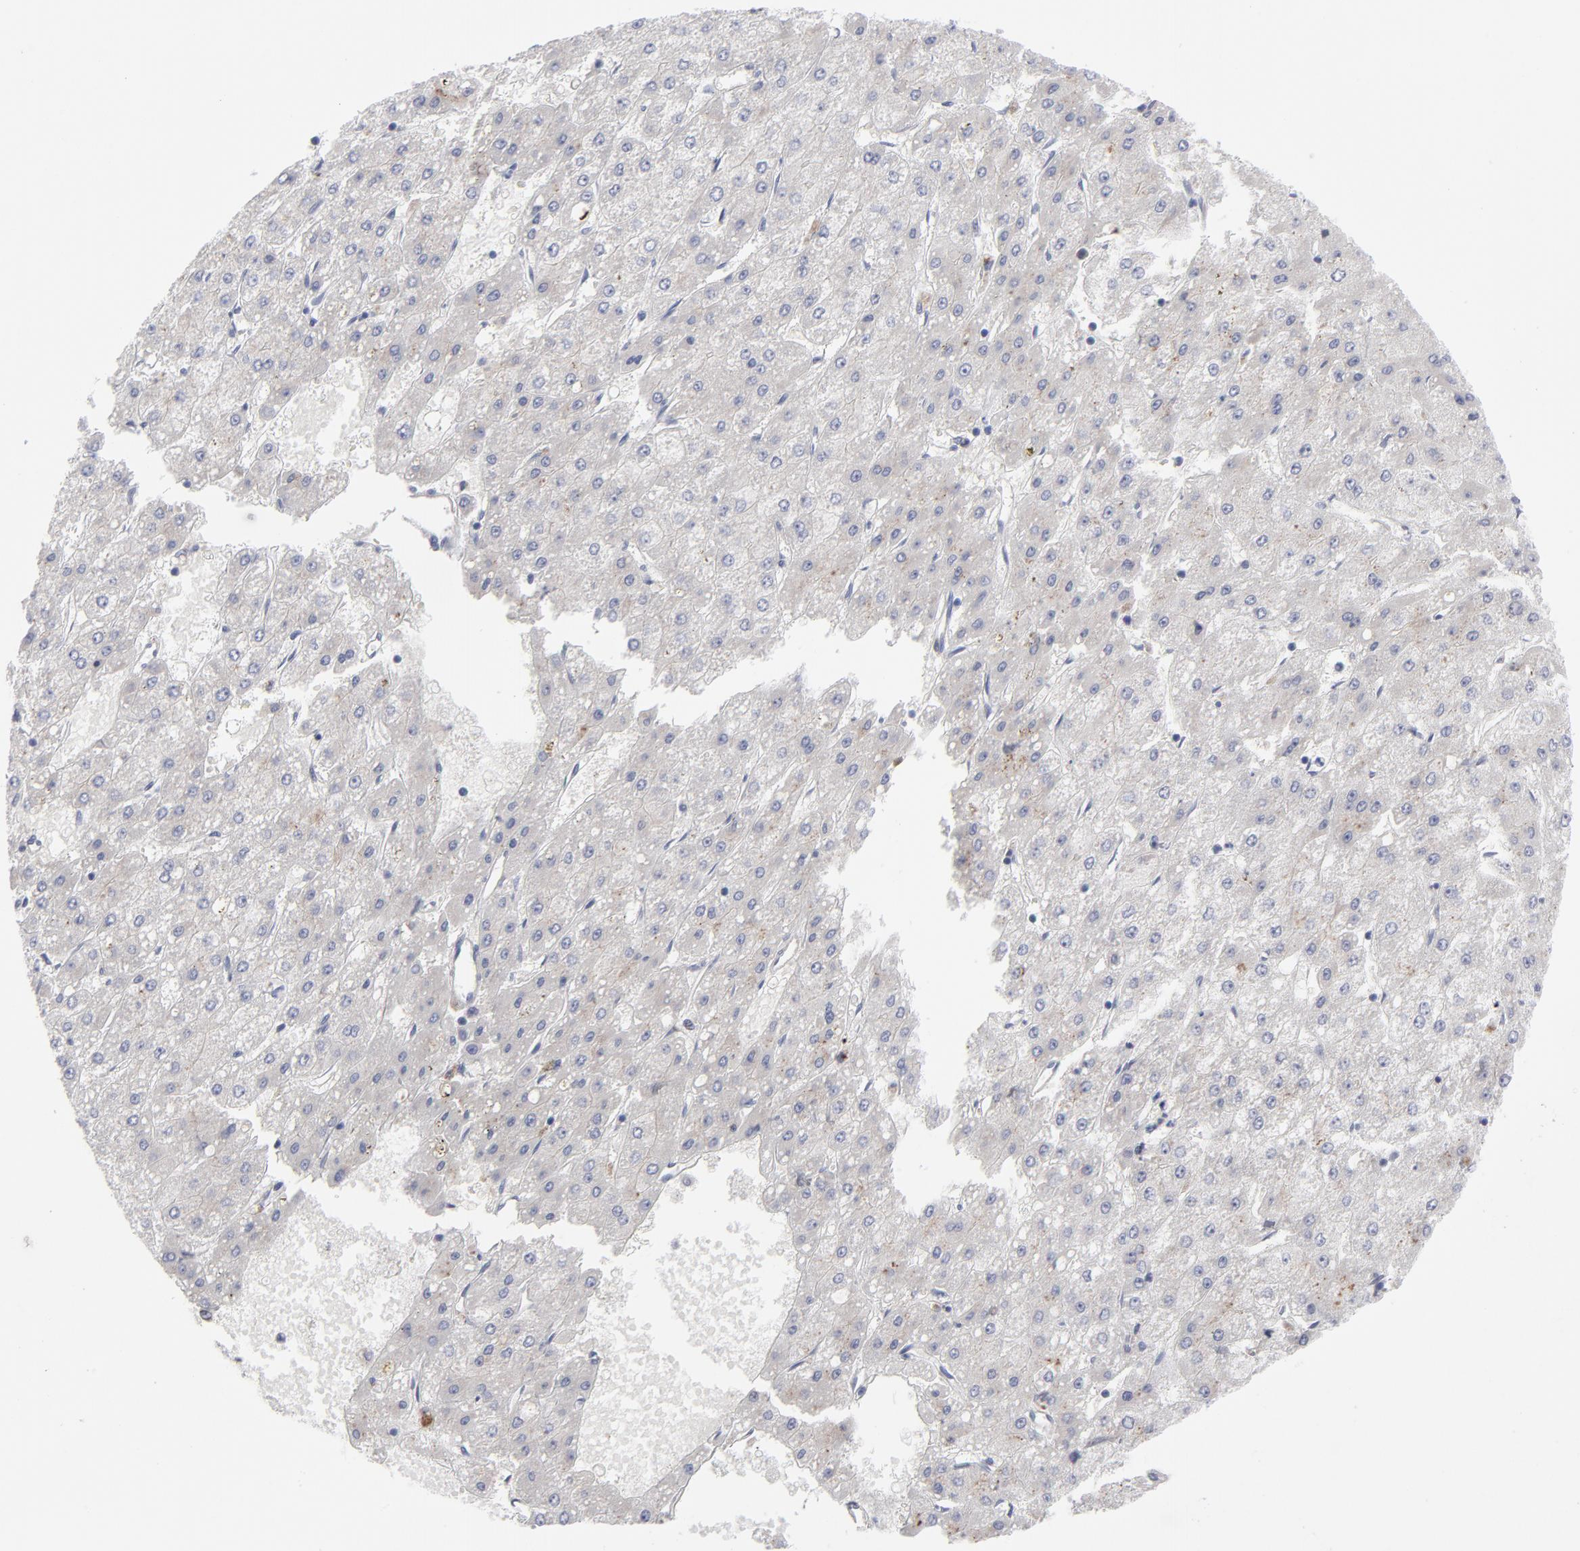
{"staining": {"intensity": "negative", "quantity": "none", "location": "none"}, "tissue": "liver cancer", "cell_type": "Tumor cells", "image_type": "cancer", "snomed": [{"axis": "morphology", "description": "Carcinoma, Hepatocellular, NOS"}, {"axis": "topography", "description": "Liver"}], "caption": "IHC image of liver cancer stained for a protein (brown), which displays no staining in tumor cells. (Stains: DAB IHC with hematoxylin counter stain, Microscopy: brightfield microscopy at high magnification).", "gene": "RPS24", "patient": {"sex": "female", "age": 52}}